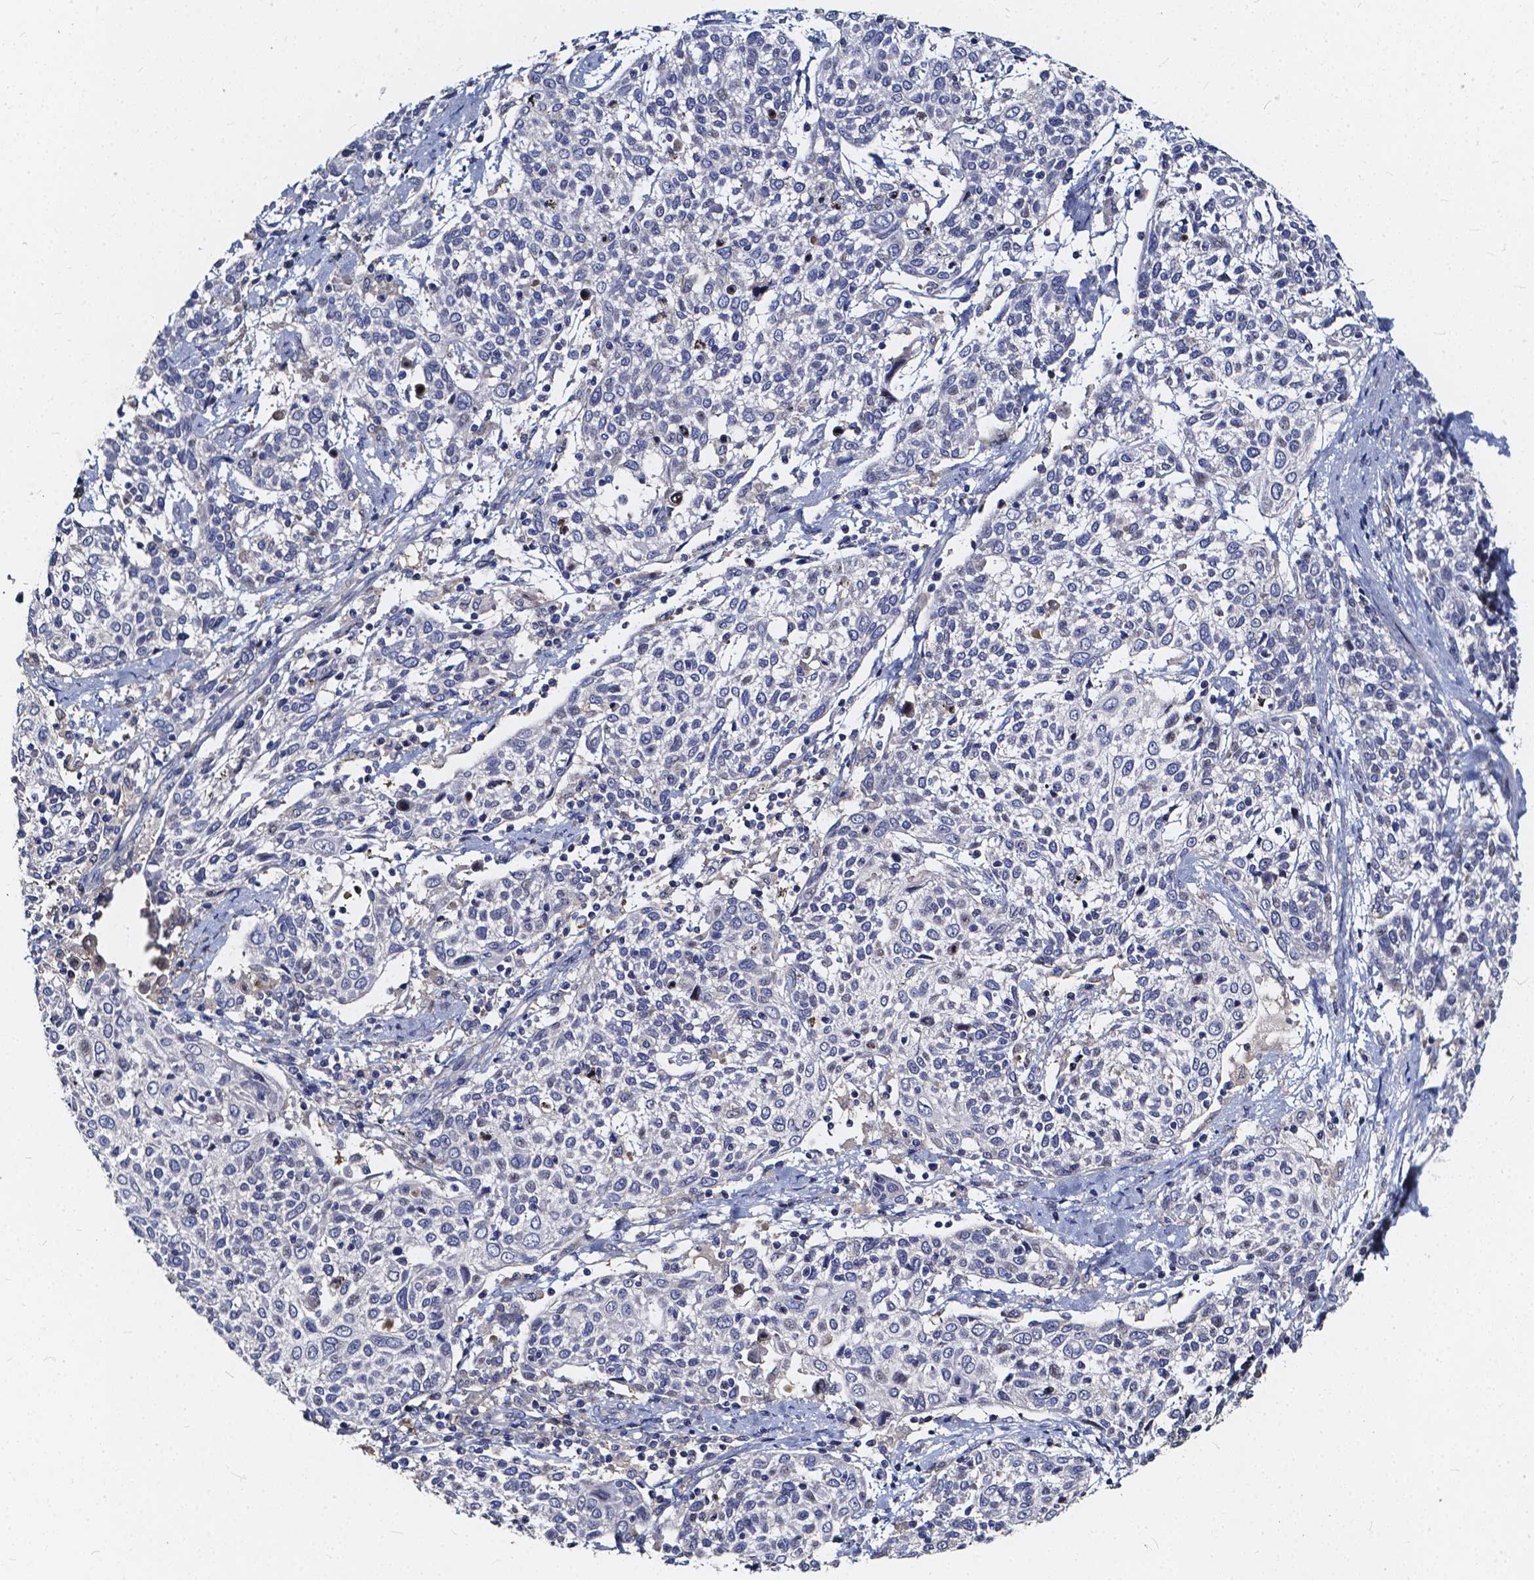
{"staining": {"intensity": "negative", "quantity": "none", "location": "none"}, "tissue": "cervical cancer", "cell_type": "Tumor cells", "image_type": "cancer", "snomed": [{"axis": "morphology", "description": "Squamous cell carcinoma, NOS"}, {"axis": "topography", "description": "Cervix"}], "caption": "High magnification brightfield microscopy of cervical squamous cell carcinoma stained with DAB (brown) and counterstained with hematoxylin (blue): tumor cells show no significant positivity. (Stains: DAB (3,3'-diaminobenzidine) immunohistochemistry with hematoxylin counter stain, Microscopy: brightfield microscopy at high magnification).", "gene": "SOWAHA", "patient": {"sex": "female", "age": 61}}